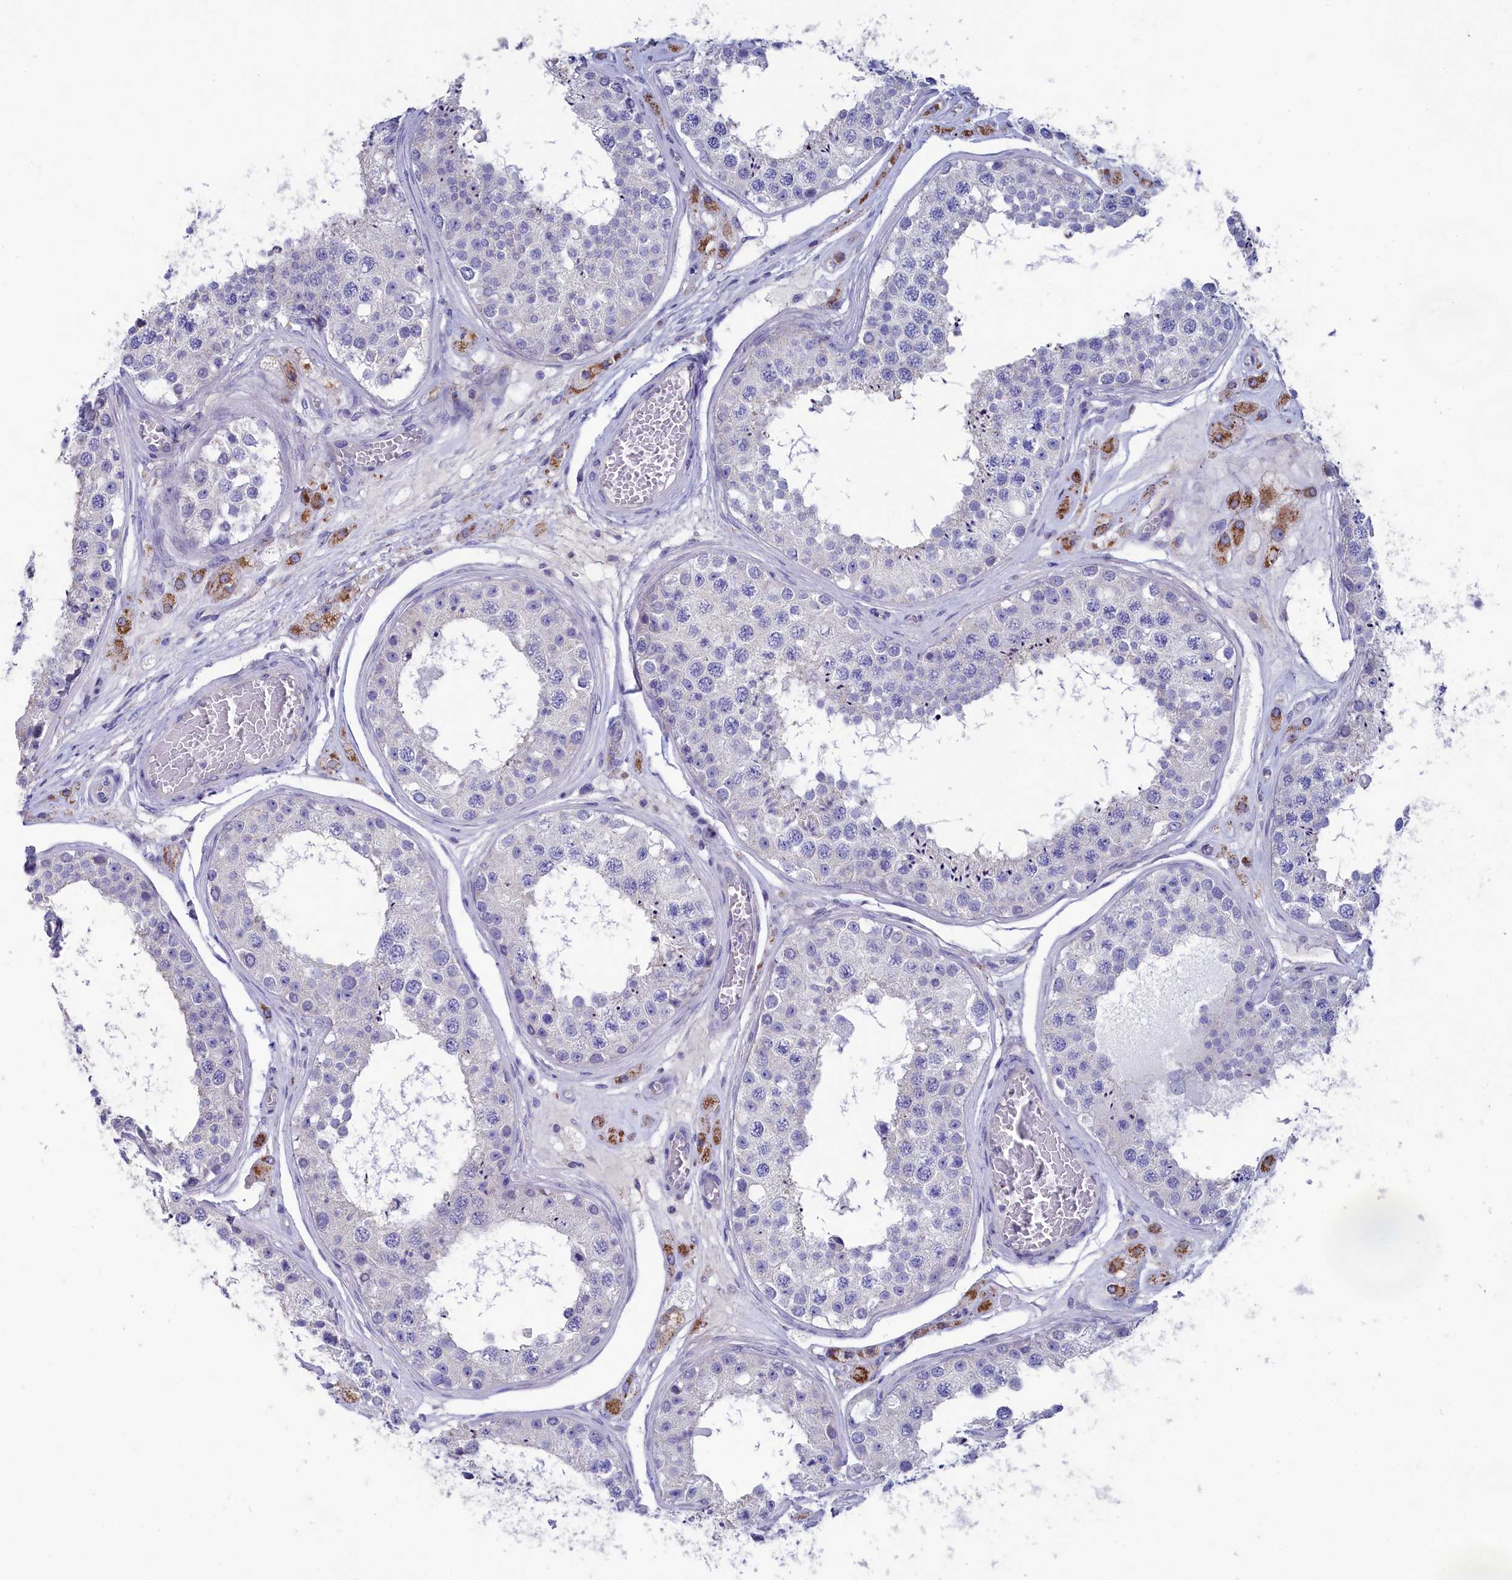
{"staining": {"intensity": "negative", "quantity": "none", "location": "none"}, "tissue": "testis", "cell_type": "Cells in seminiferous ducts", "image_type": "normal", "snomed": [{"axis": "morphology", "description": "Normal tissue, NOS"}, {"axis": "topography", "description": "Testis"}], "caption": "Immunohistochemical staining of unremarkable testis demonstrates no significant expression in cells in seminiferous ducts. Brightfield microscopy of immunohistochemistry stained with DAB (brown) and hematoxylin (blue), captured at high magnification.", "gene": "PRDM12", "patient": {"sex": "male", "age": 25}}